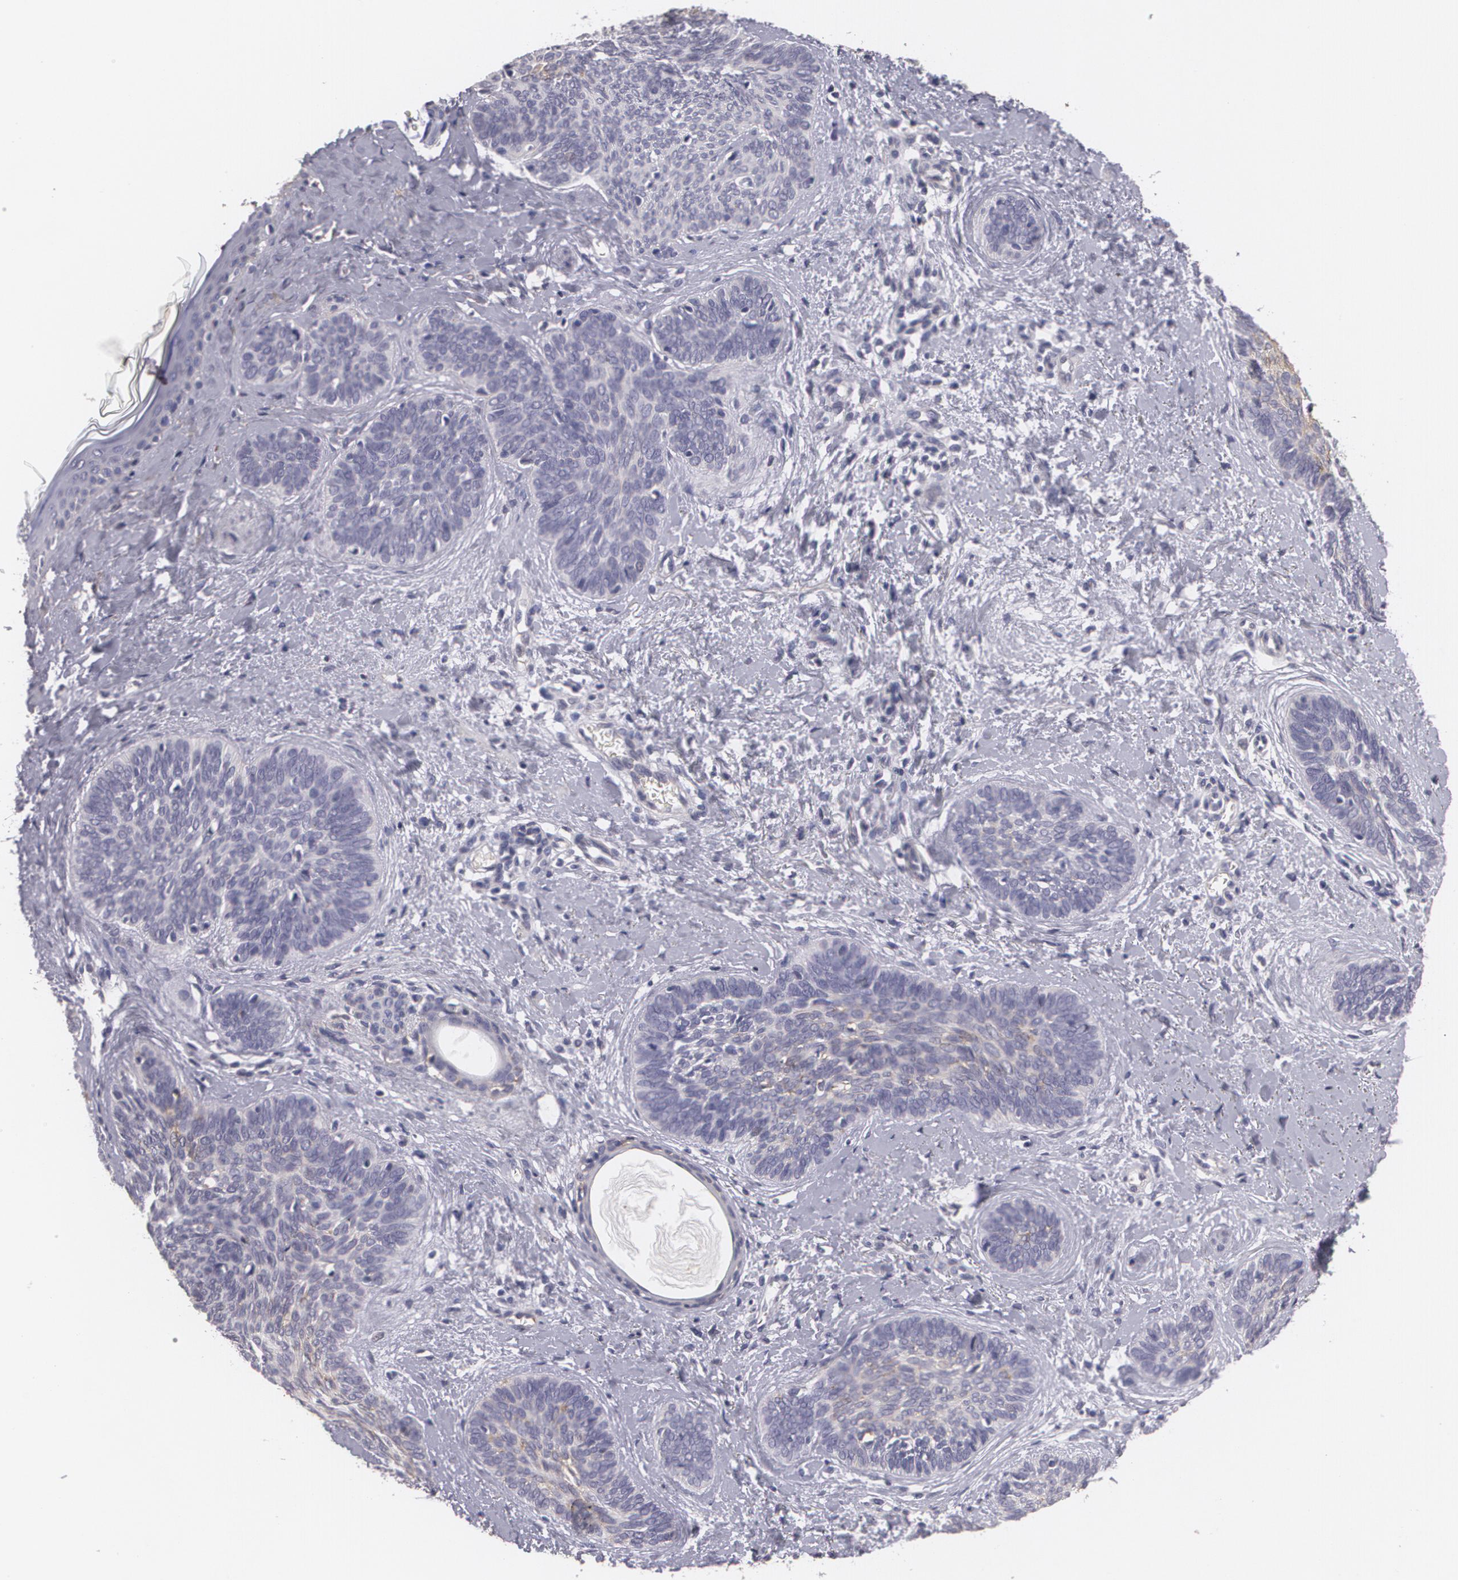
{"staining": {"intensity": "negative", "quantity": "none", "location": "none"}, "tissue": "skin cancer", "cell_type": "Tumor cells", "image_type": "cancer", "snomed": [{"axis": "morphology", "description": "Basal cell carcinoma"}, {"axis": "topography", "description": "Skin"}], "caption": "Basal cell carcinoma (skin) was stained to show a protein in brown. There is no significant positivity in tumor cells.", "gene": "KCNA4", "patient": {"sex": "female", "age": 81}}